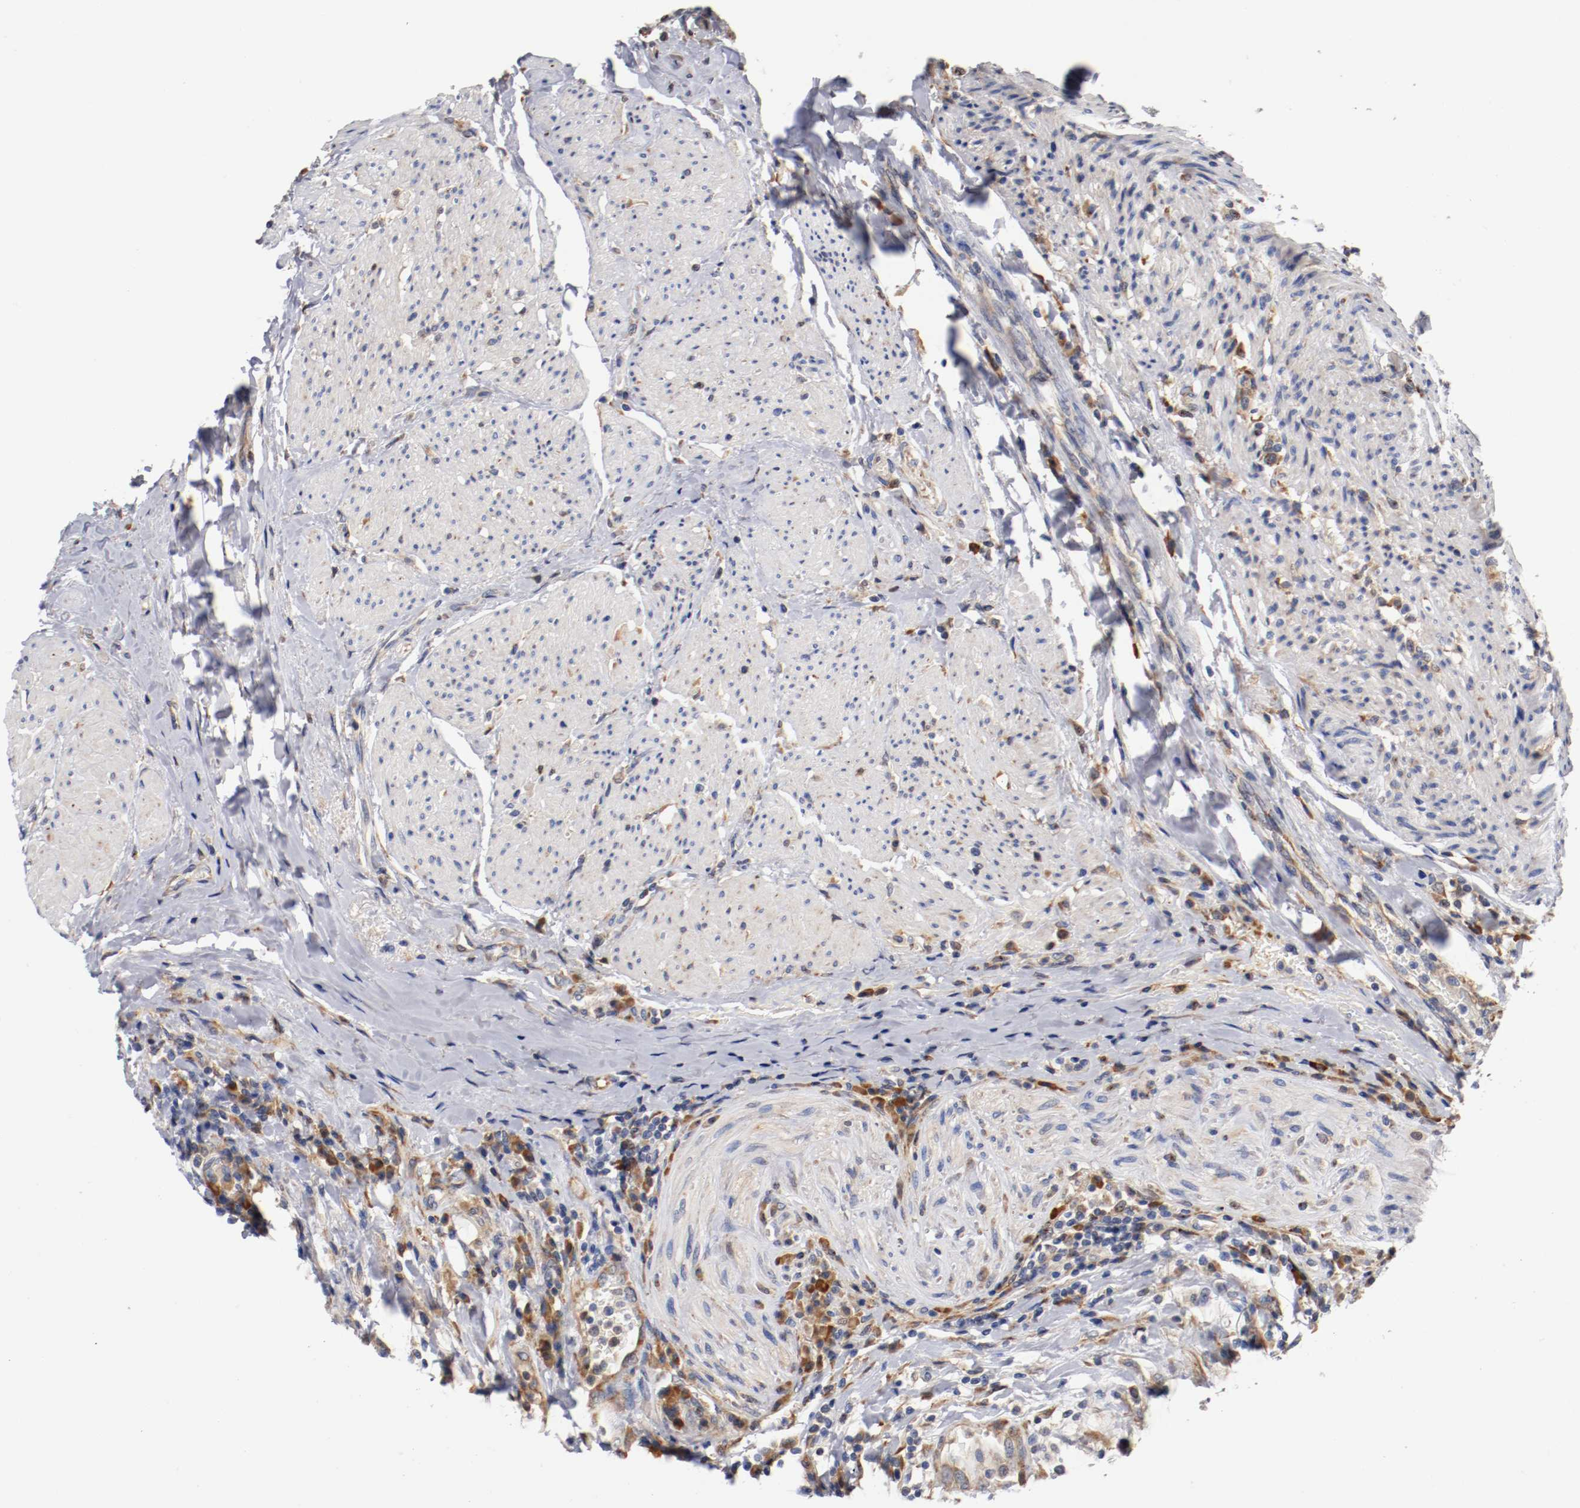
{"staining": {"intensity": "weak", "quantity": ">75%", "location": "cytoplasmic/membranous"}, "tissue": "urothelial cancer", "cell_type": "Tumor cells", "image_type": "cancer", "snomed": [{"axis": "morphology", "description": "Urothelial carcinoma, High grade"}, {"axis": "topography", "description": "Urinary bladder"}], "caption": "Urothelial cancer was stained to show a protein in brown. There is low levels of weak cytoplasmic/membranous positivity in approximately >75% of tumor cells.", "gene": "TNFSF13", "patient": {"sex": "female", "age": 80}}